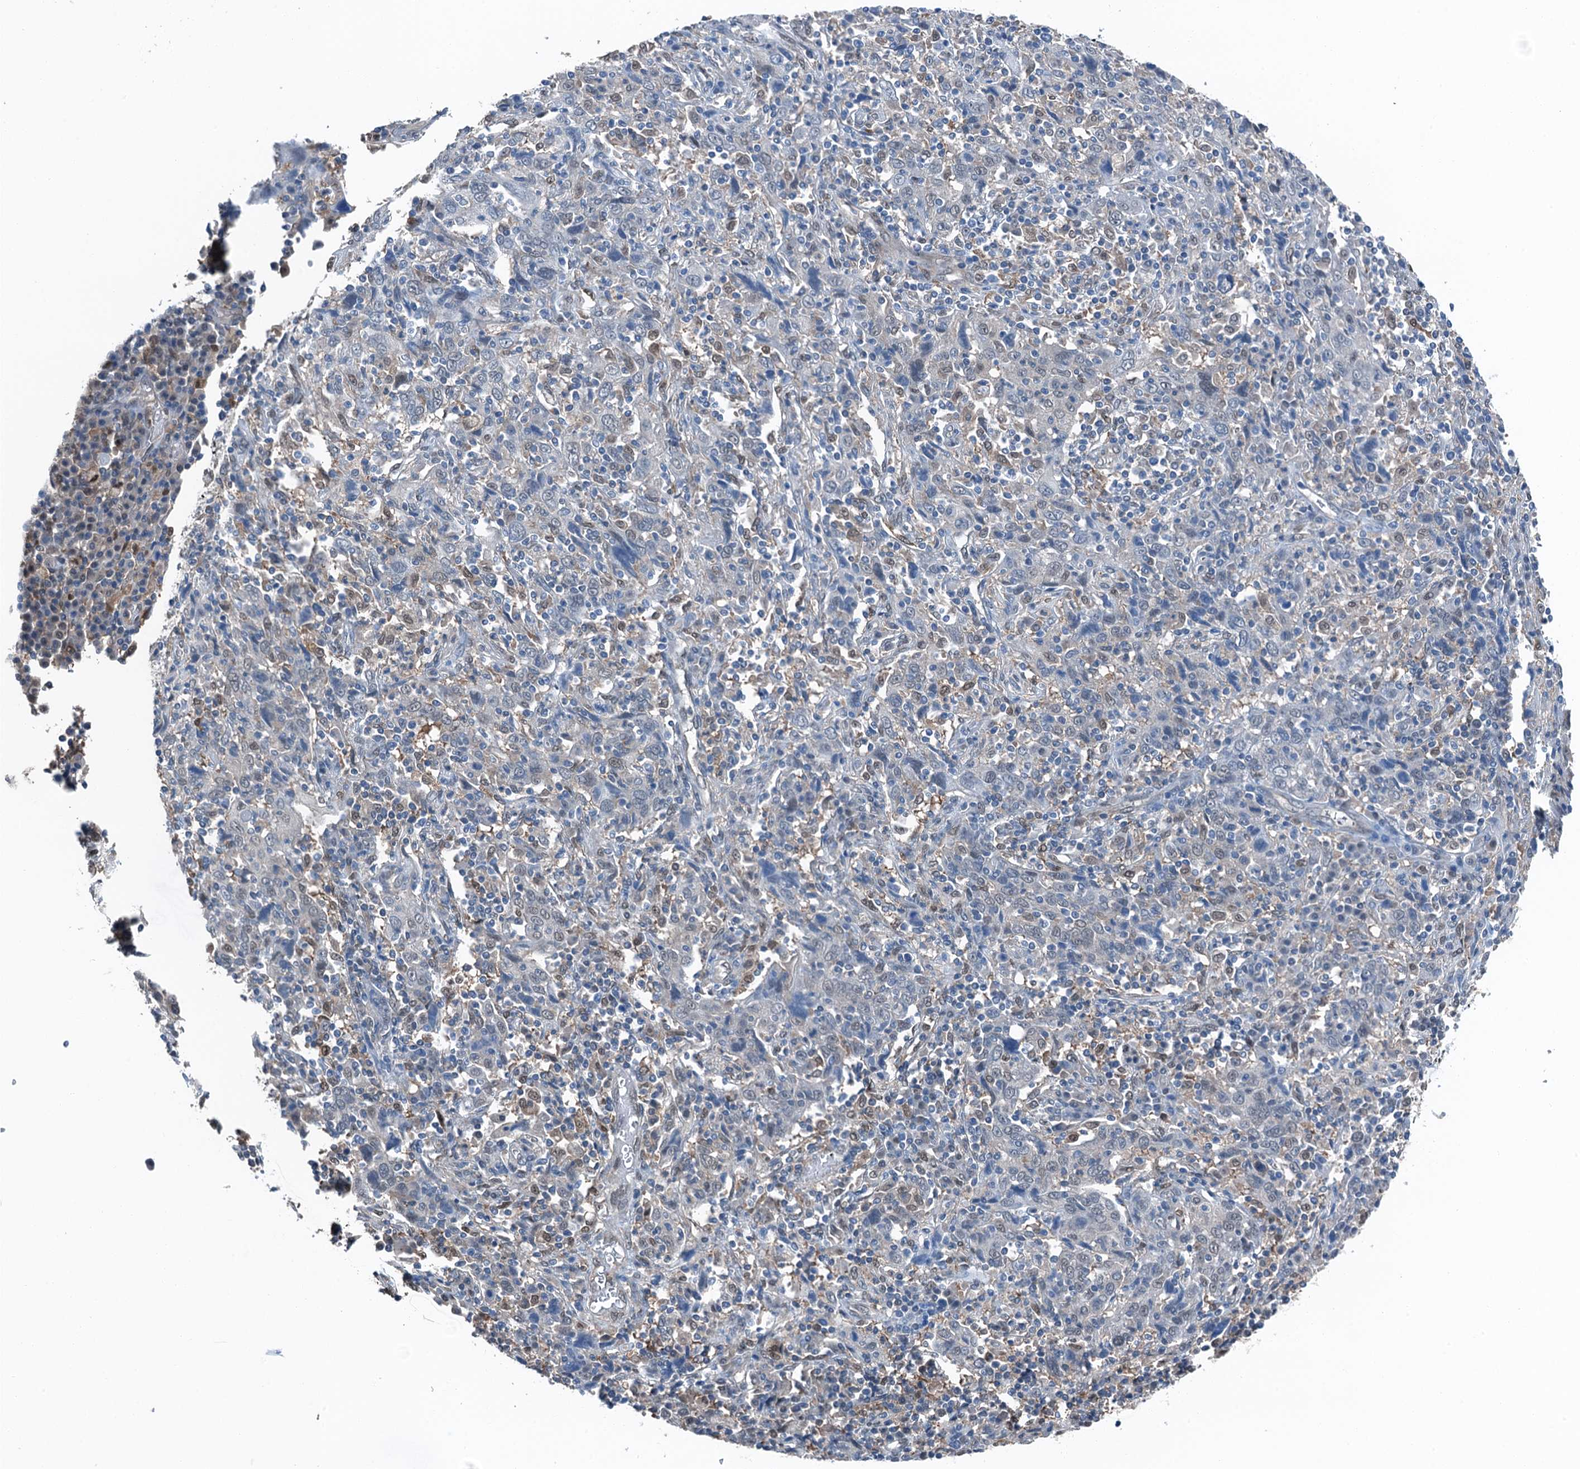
{"staining": {"intensity": "negative", "quantity": "none", "location": "none"}, "tissue": "cervical cancer", "cell_type": "Tumor cells", "image_type": "cancer", "snomed": [{"axis": "morphology", "description": "Squamous cell carcinoma, NOS"}, {"axis": "topography", "description": "Cervix"}], "caption": "Human cervical cancer (squamous cell carcinoma) stained for a protein using immunohistochemistry demonstrates no positivity in tumor cells.", "gene": "RNH1", "patient": {"sex": "female", "age": 46}}